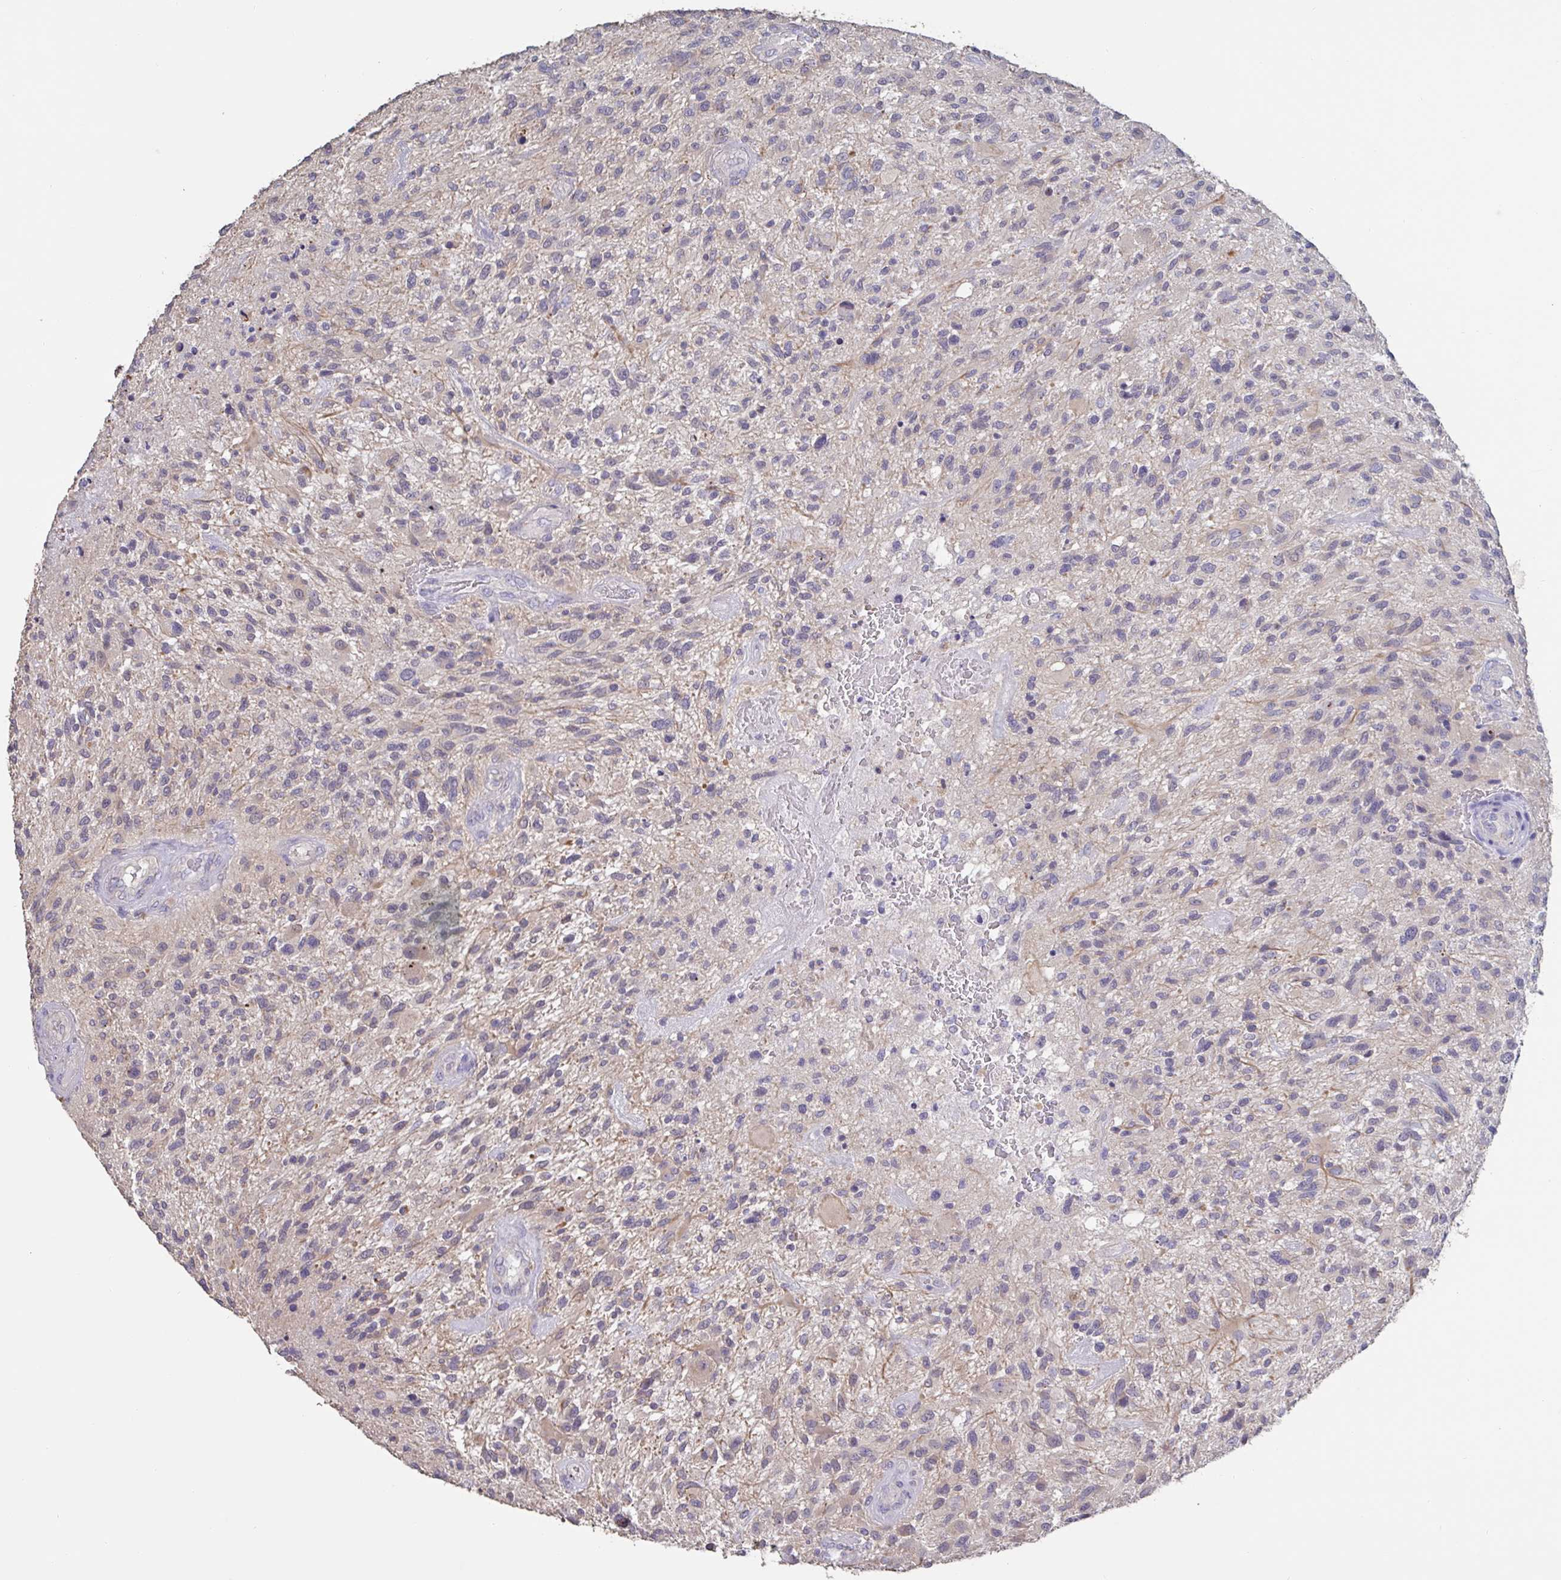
{"staining": {"intensity": "negative", "quantity": "none", "location": "none"}, "tissue": "glioma", "cell_type": "Tumor cells", "image_type": "cancer", "snomed": [{"axis": "morphology", "description": "Glioma, malignant, High grade"}, {"axis": "topography", "description": "Brain"}], "caption": "This is an IHC image of human glioma. There is no expression in tumor cells.", "gene": "CHMP5", "patient": {"sex": "male", "age": 47}}